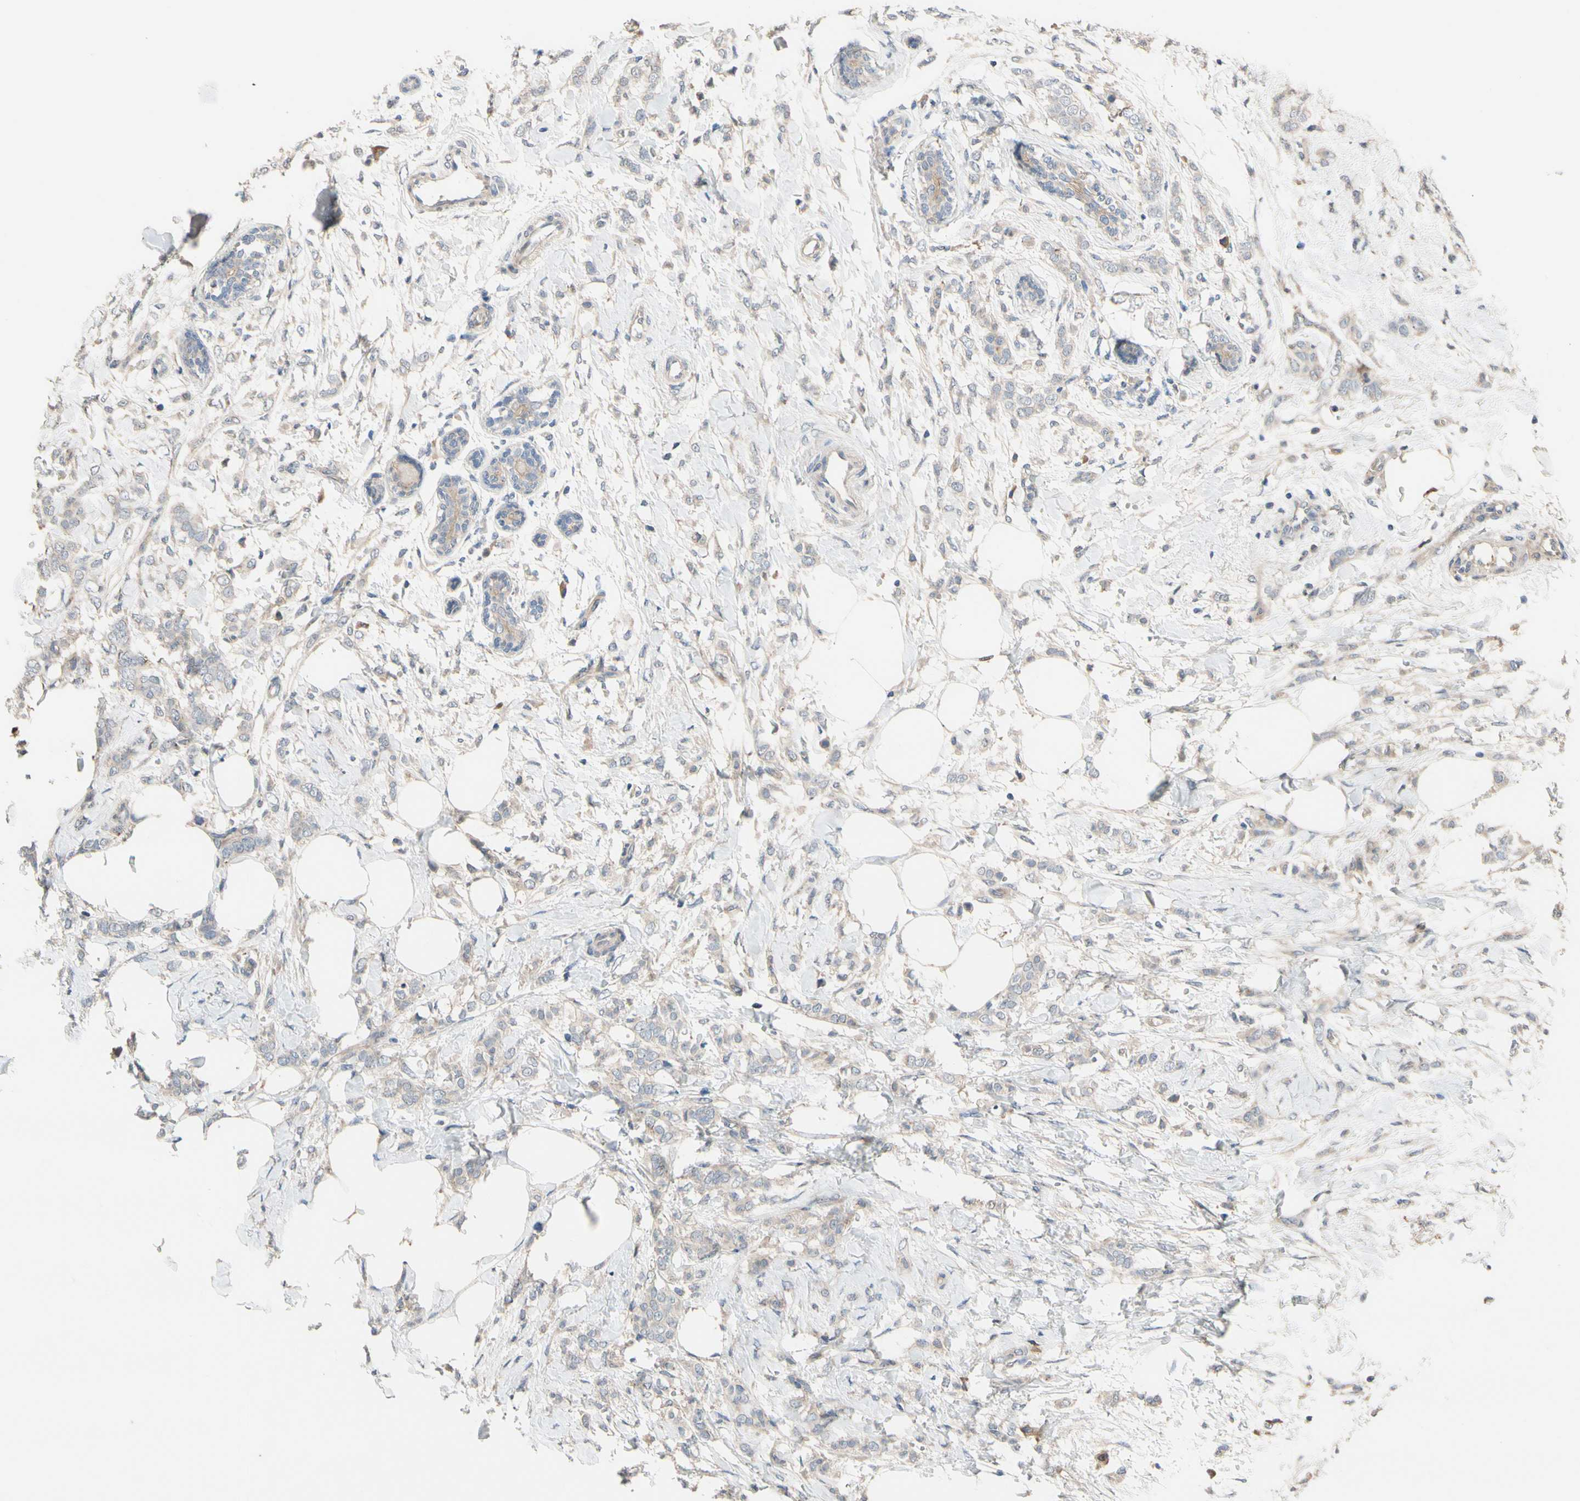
{"staining": {"intensity": "weak", "quantity": "25%-75%", "location": "cytoplasmic/membranous"}, "tissue": "breast cancer", "cell_type": "Tumor cells", "image_type": "cancer", "snomed": [{"axis": "morphology", "description": "Lobular carcinoma, in situ"}, {"axis": "morphology", "description": "Lobular carcinoma"}, {"axis": "topography", "description": "Breast"}], "caption": "Breast cancer tissue demonstrates weak cytoplasmic/membranous expression in approximately 25%-75% of tumor cells", "gene": "ICAM5", "patient": {"sex": "female", "age": 41}}